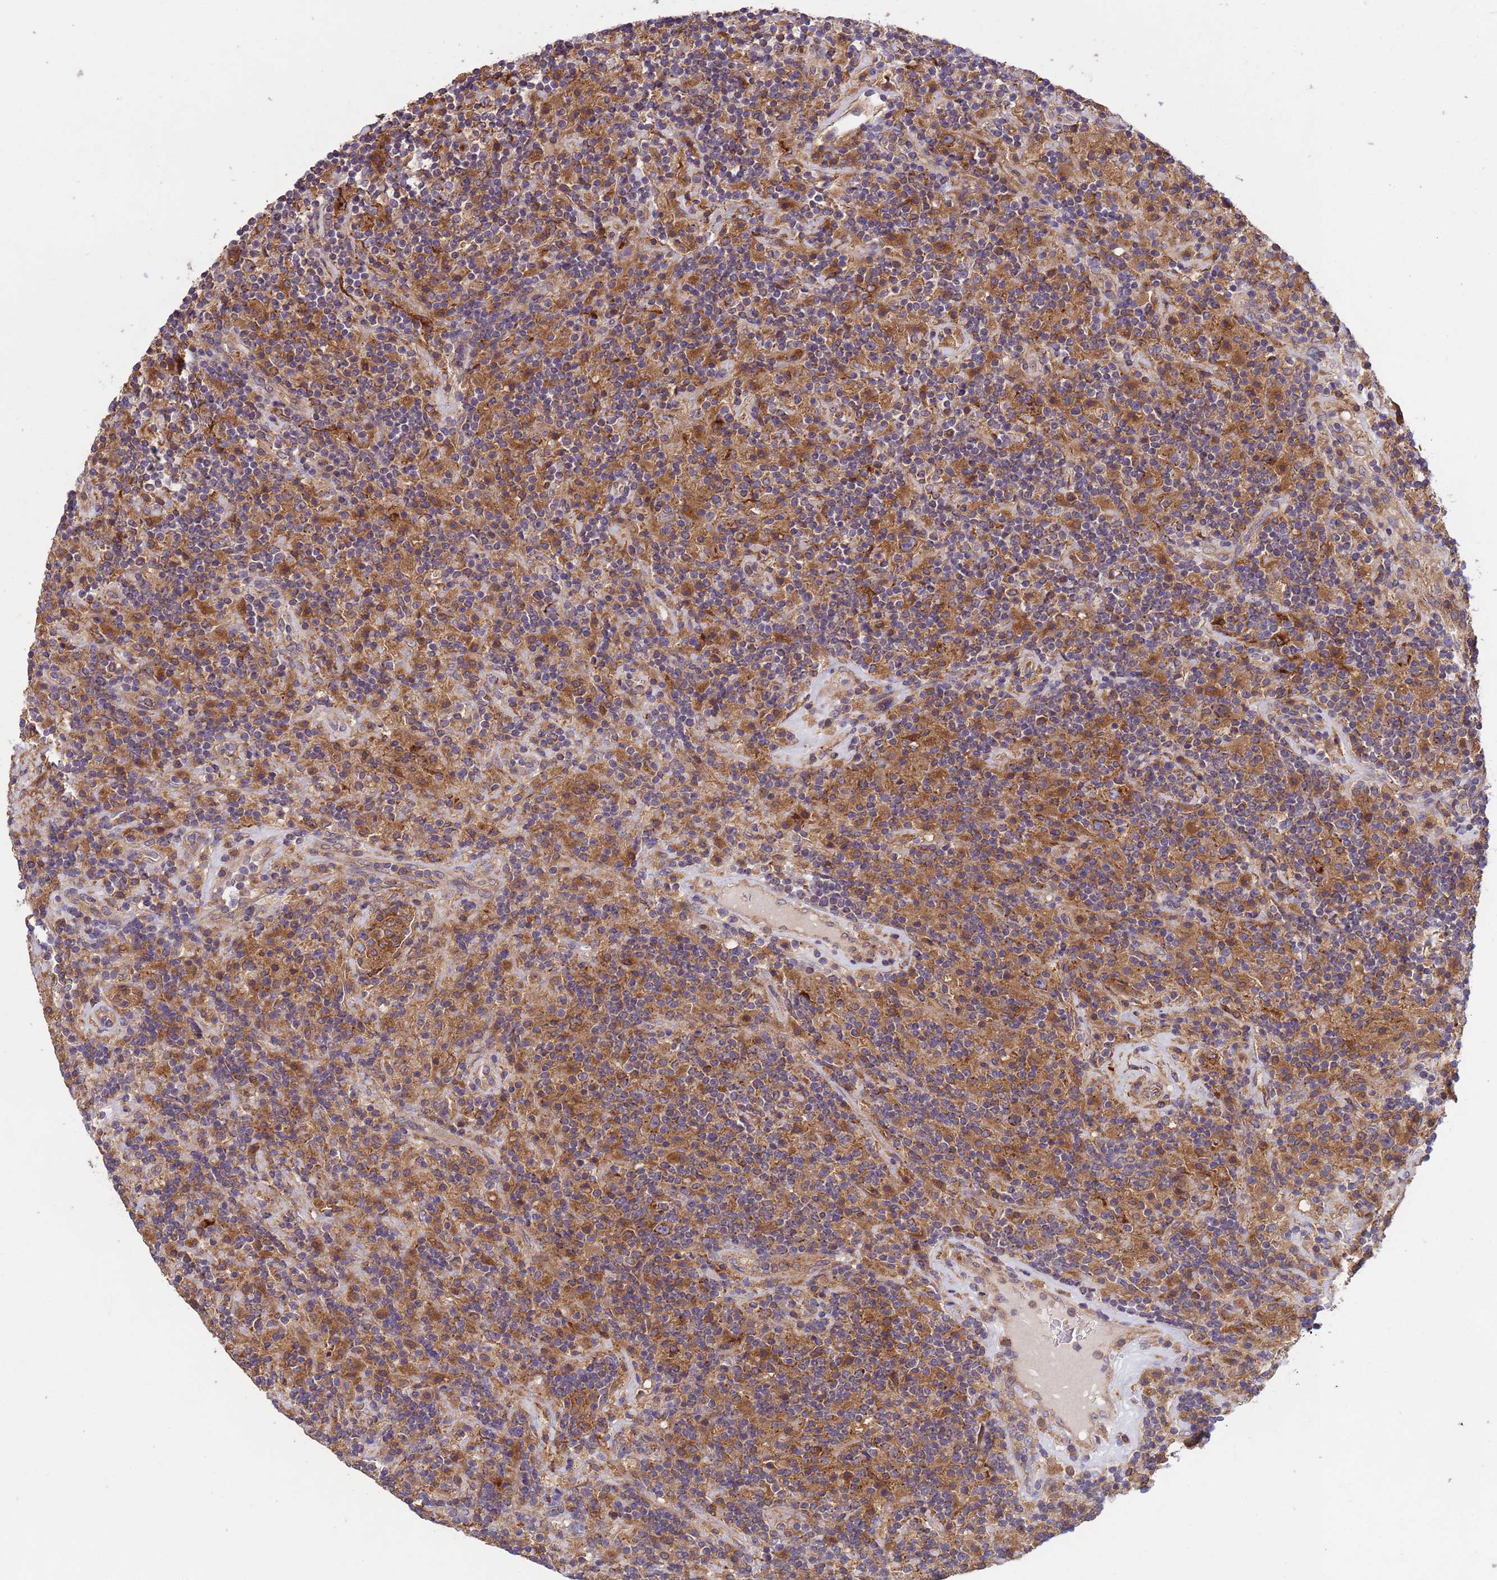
{"staining": {"intensity": "moderate", "quantity": ">75%", "location": "cytoplasmic/membranous"}, "tissue": "lymphoma", "cell_type": "Tumor cells", "image_type": "cancer", "snomed": [{"axis": "morphology", "description": "Hodgkin's disease, NOS"}, {"axis": "topography", "description": "Lymph node"}], "caption": "Moderate cytoplasmic/membranous expression is seen in approximately >75% of tumor cells in lymphoma.", "gene": "RAB10", "patient": {"sex": "male", "age": 70}}